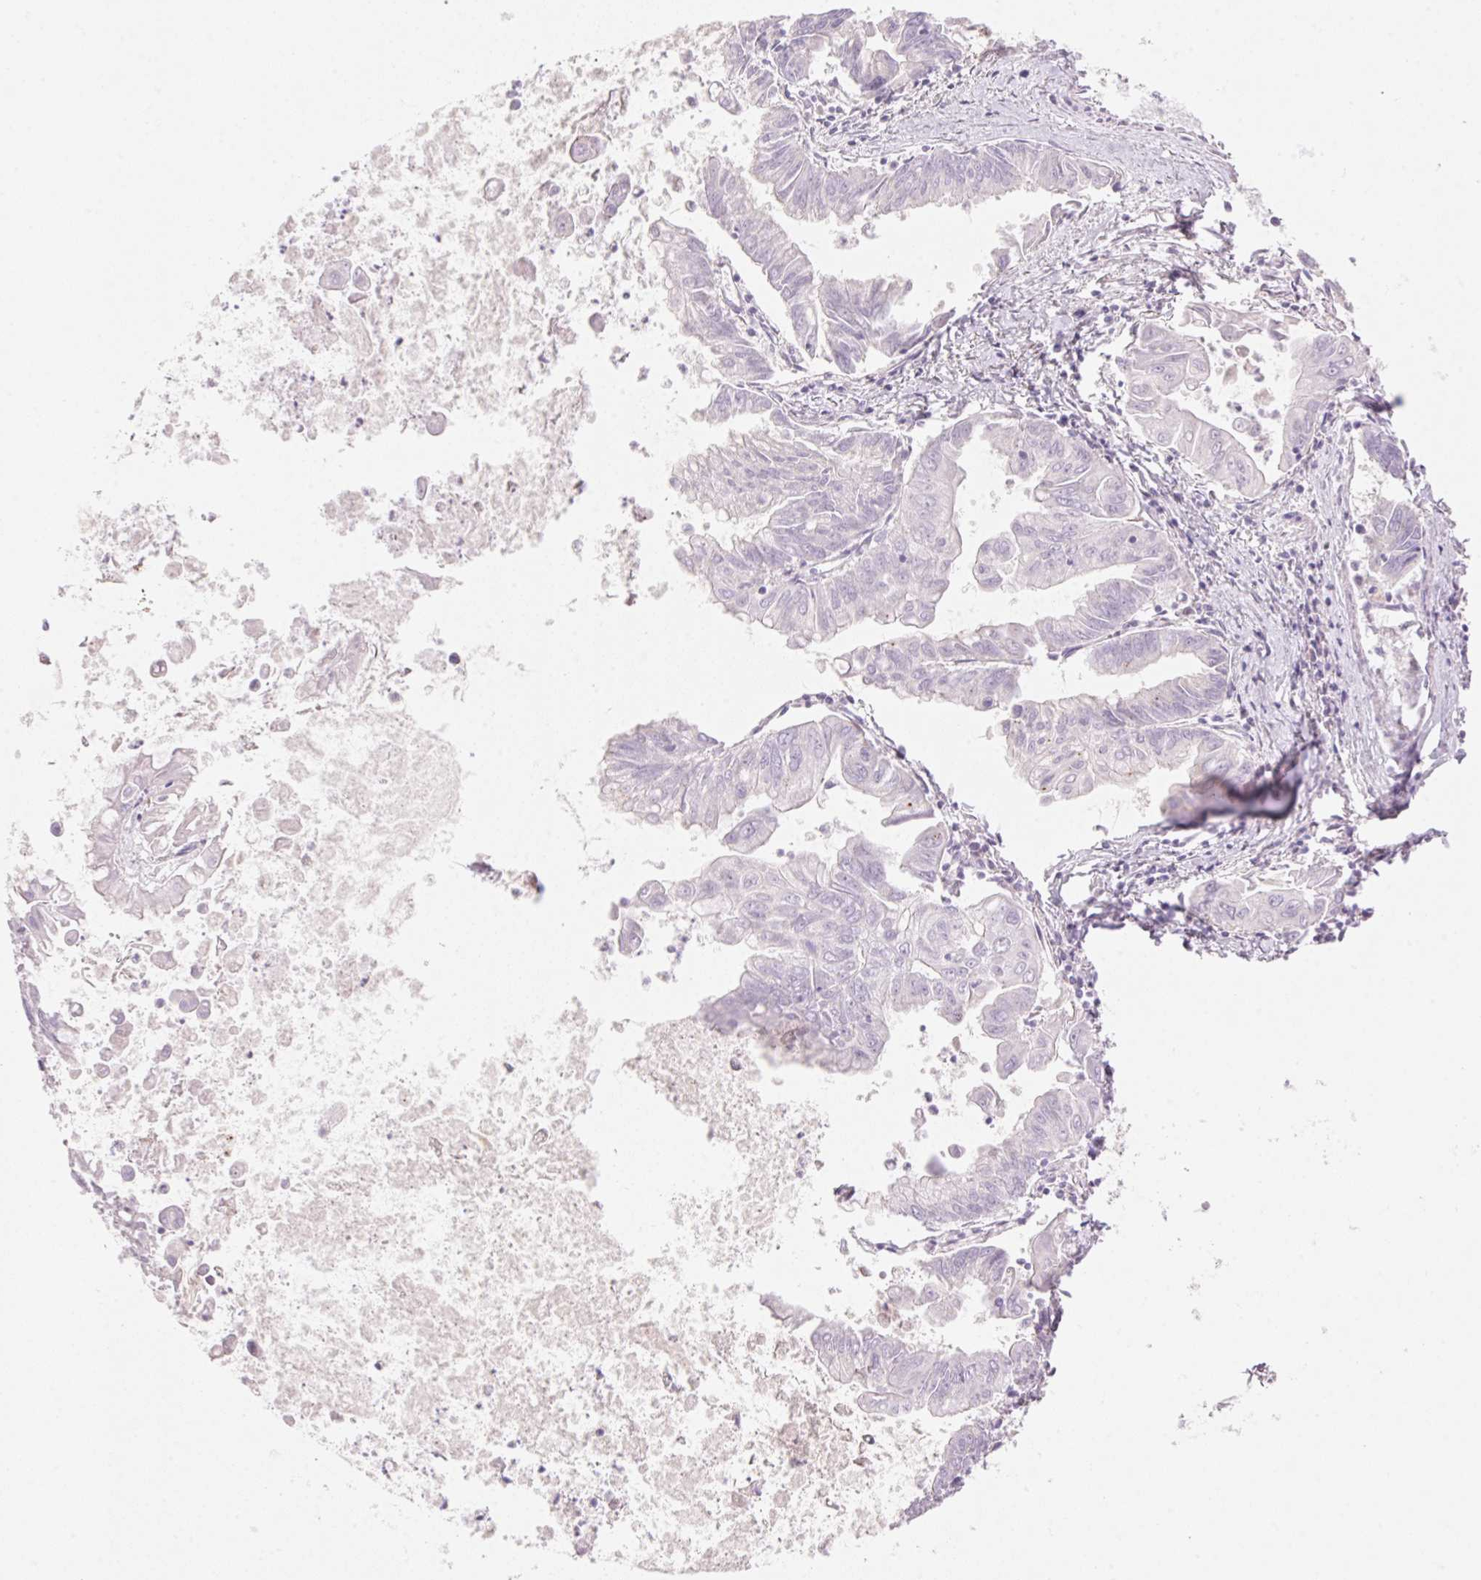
{"staining": {"intensity": "negative", "quantity": "none", "location": "none"}, "tissue": "stomach cancer", "cell_type": "Tumor cells", "image_type": "cancer", "snomed": [{"axis": "morphology", "description": "Adenocarcinoma, NOS"}, {"axis": "topography", "description": "Stomach, upper"}], "caption": "The IHC image has no significant positivity in tumor cells of adenocarcinoma (stomach) tissue.", "gene": "TEKT1", "patient": {"sex": "male", "age": 80}}